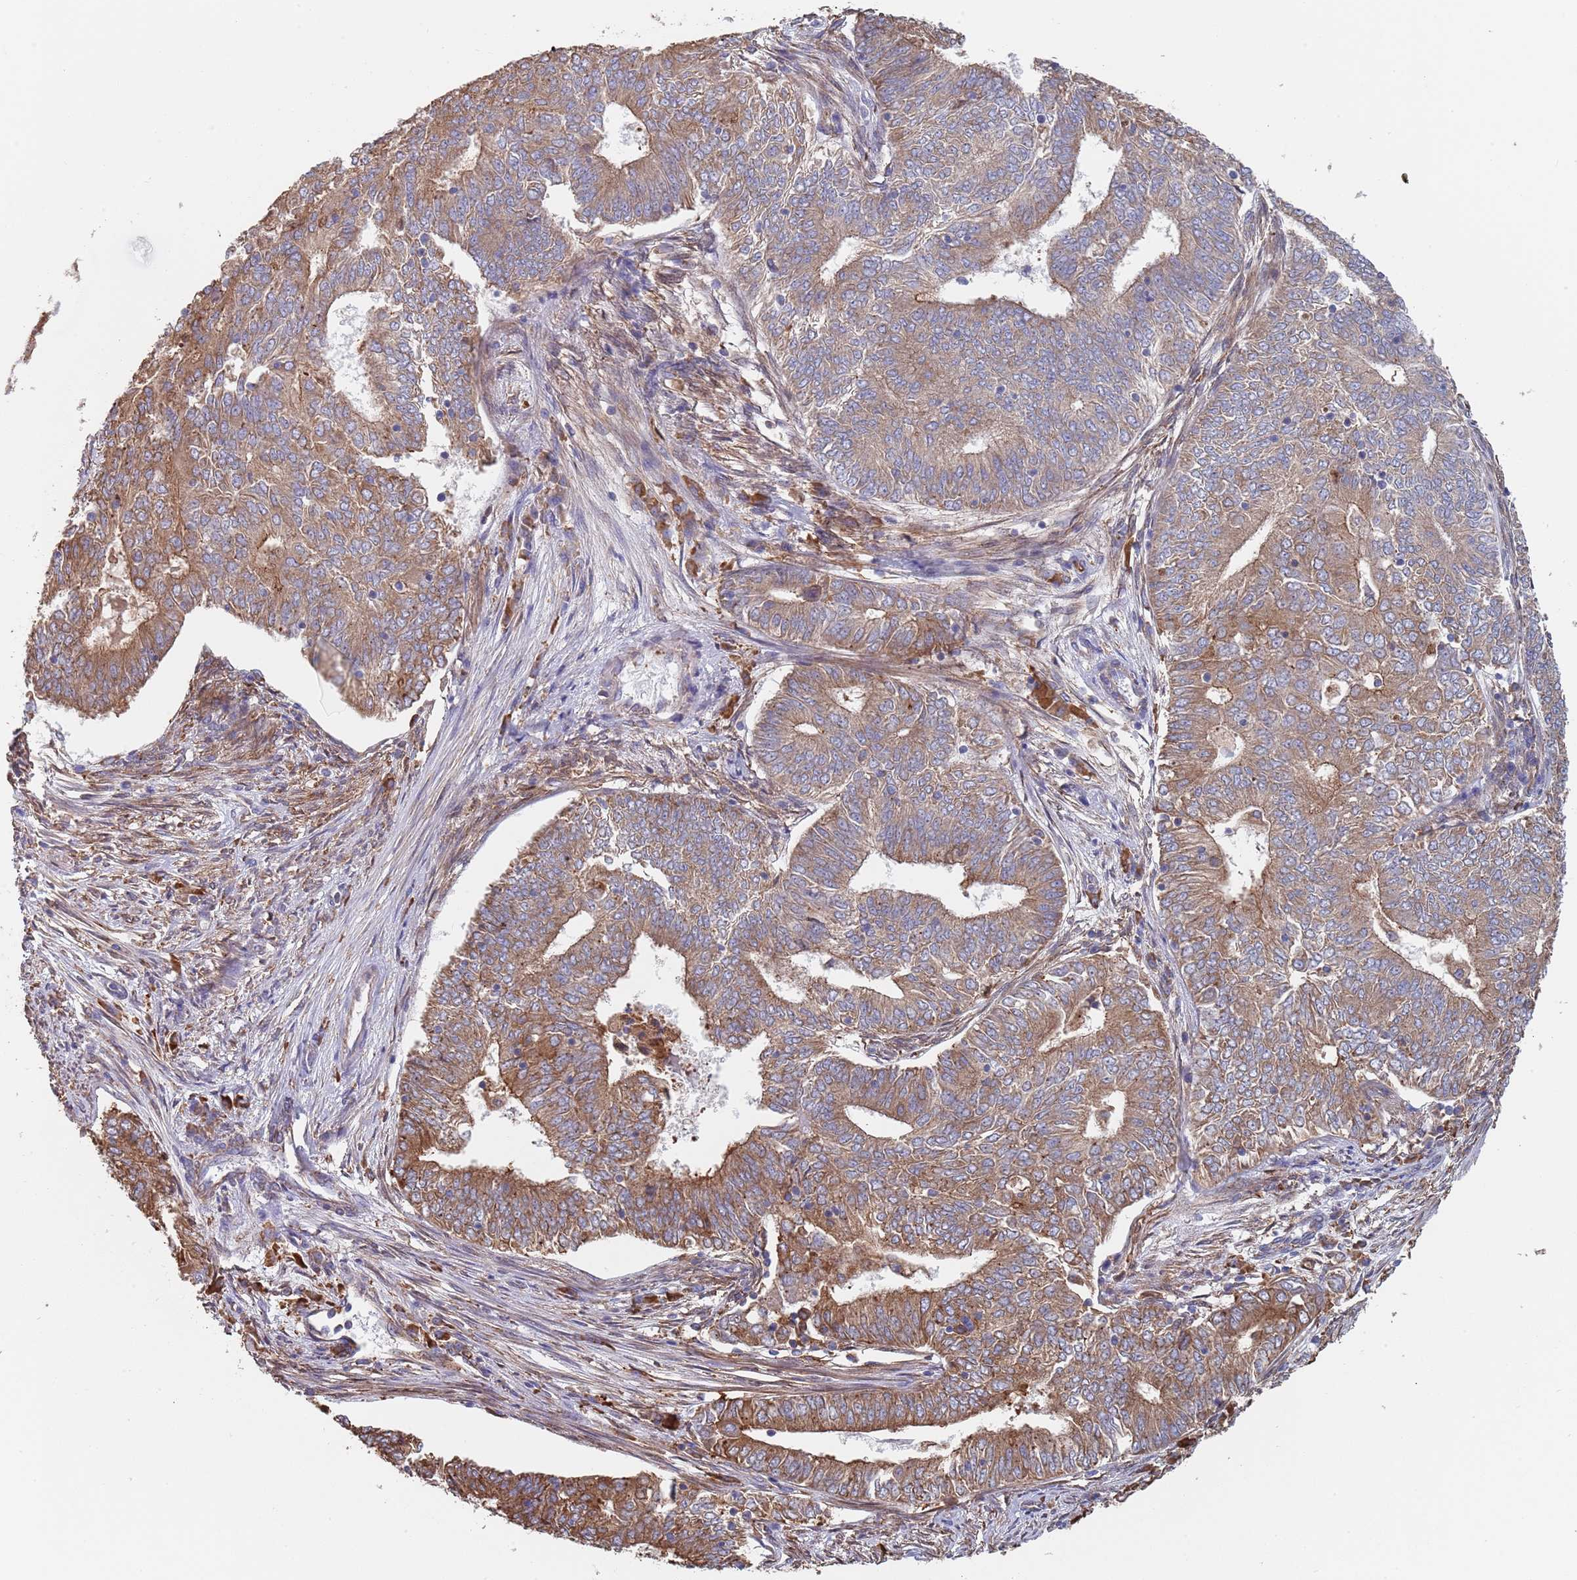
{"staining": {"intensity": "moderate", "quantity": ">75%", "location": "cytoplasmic/membranous"}, "tissue": "endometrial cancer", "cell_type": "Tumor cells", "image_type": "cancer", "snomed": [{"axis": "morphology", "description": "Adenocarcinoma, NOS"}, {"axis": "topography", "description": "Endometrium"}], "caption": "Tumor cells show medium levels of moderate cytoplasmic/membranous positivity in approximately >75% of cells in endometrial cancer (adenocarcinoma).", "gene": "DCUN1D3", "patient": {"sex": "female", "age": 62}}